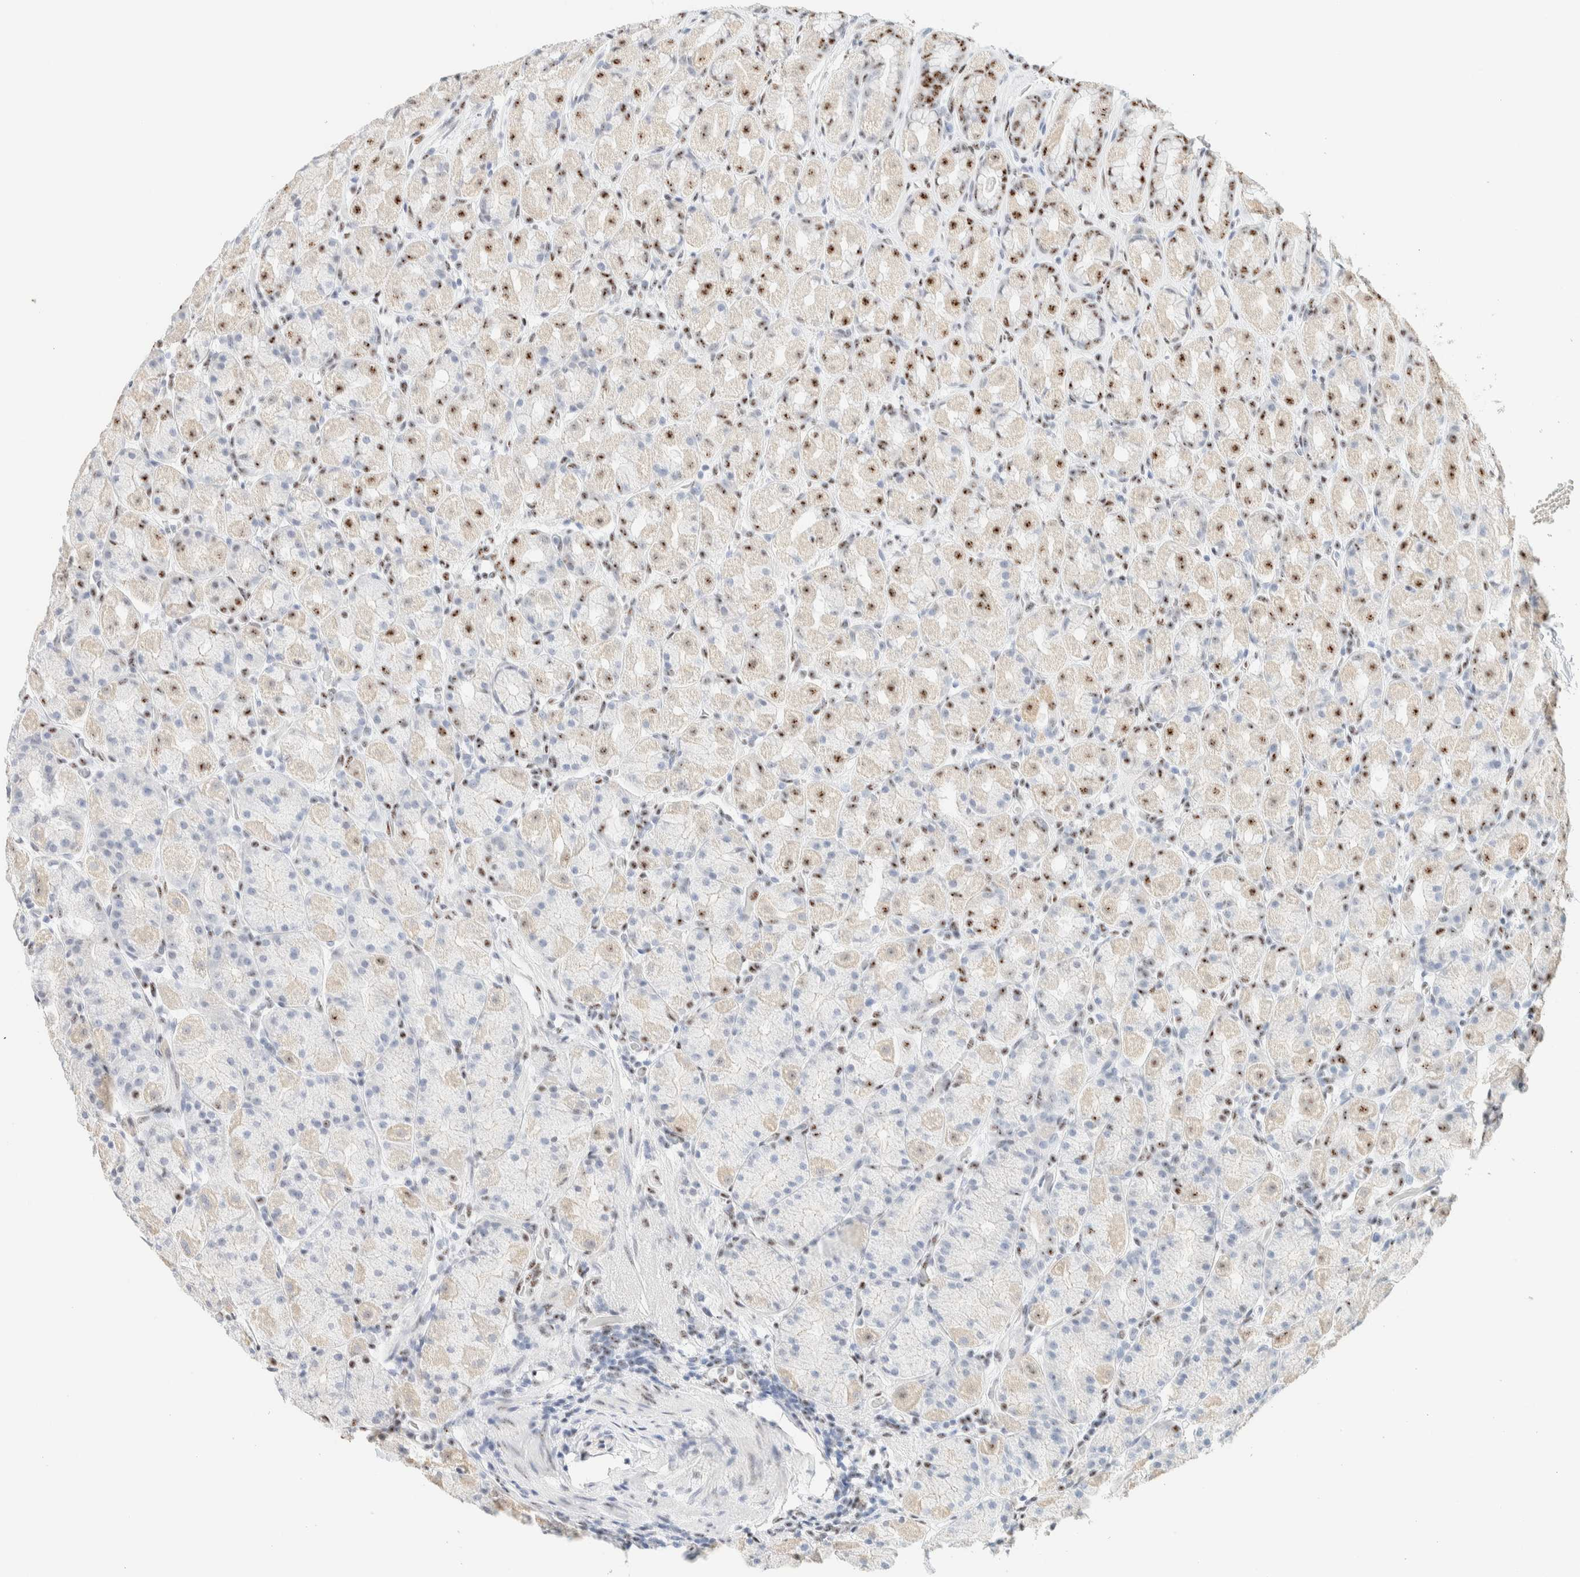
{"staining": {"intensity": "strong", "quantity": "25%-75%", "location": "nuclear"}, "tissue": "stomach", "cell_type": "Glandular cells", "image_type": "normal", "snomed": [{"axis": "morphology", "description": "Normal tissue, NOS"}, {"axis": "topography", "description": "Stomach, upper"}], "caption": "Immunohistochemical staining of benign human stomach displays high levels of strong nuclear positivity in approximately 25%-75% of glandular cells. The staining is performed using DAB (3,3'-diaminobenzidine) brown chromogen to label protein expression. The nuclei are counter-stained blue using hematoxylin.", "gene": "SON", "patient": {"sex": "male", "age": 68}}